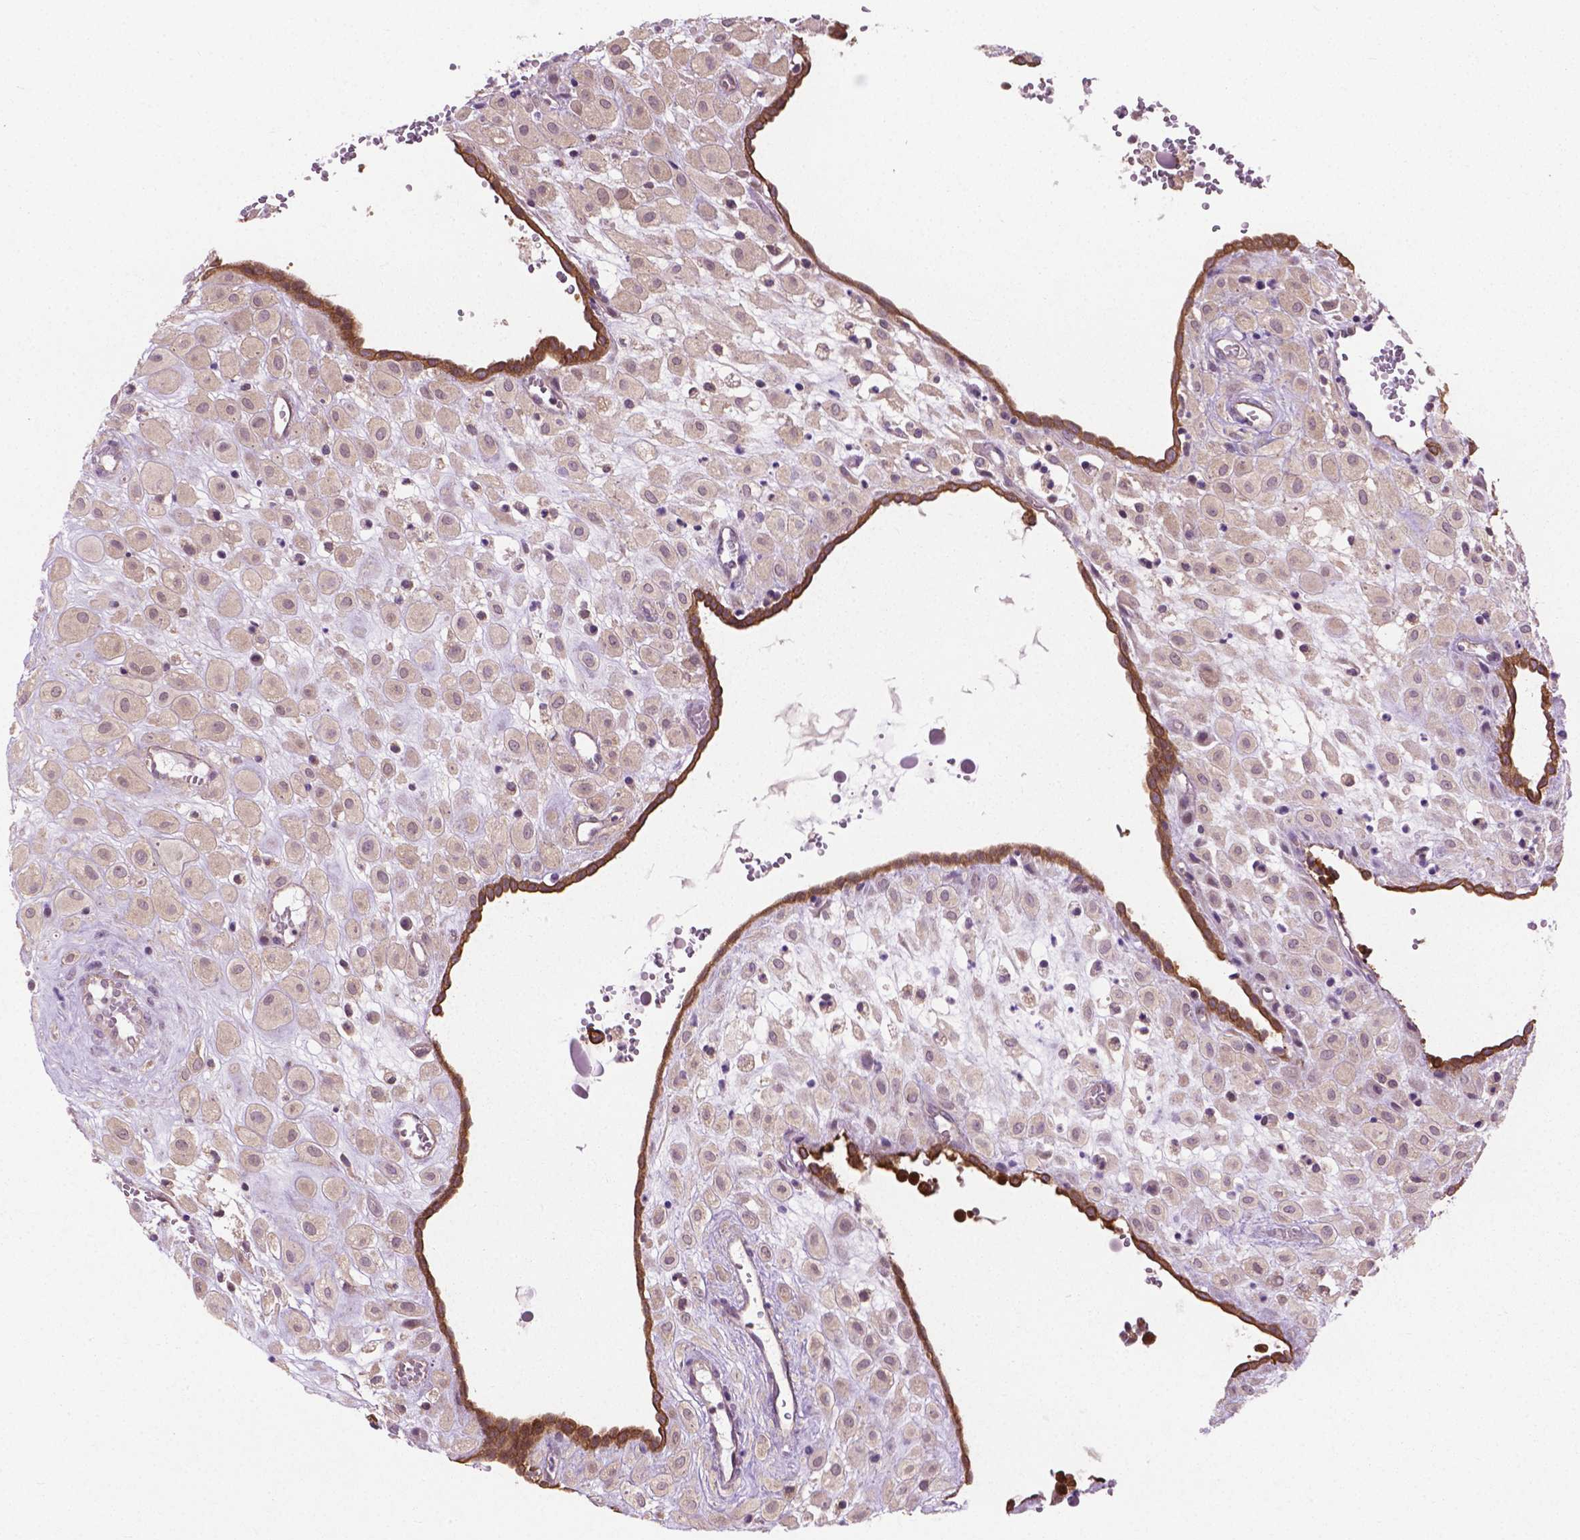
{"staining": {"intensity": "weak", "quantity": "25%-75%", "location": "cytoplasmic/membranous"}, "tissue": "placenta", "cell_type": "Decidual cells", "image_type": "normal", "snomed": [{"axis": "morphology", "description": "Normal tissue, NOS"}, {"axis": "topography", "description": "Placenta"}], "caption": "Benign placenta was stained to show a protein in brown. There is low levels of weak cytoplasmic/membranous staining in approximately 25%-75% of decidual cells.", "gene": "MZT1", "patient": {"sex": "female", "age": 24}}